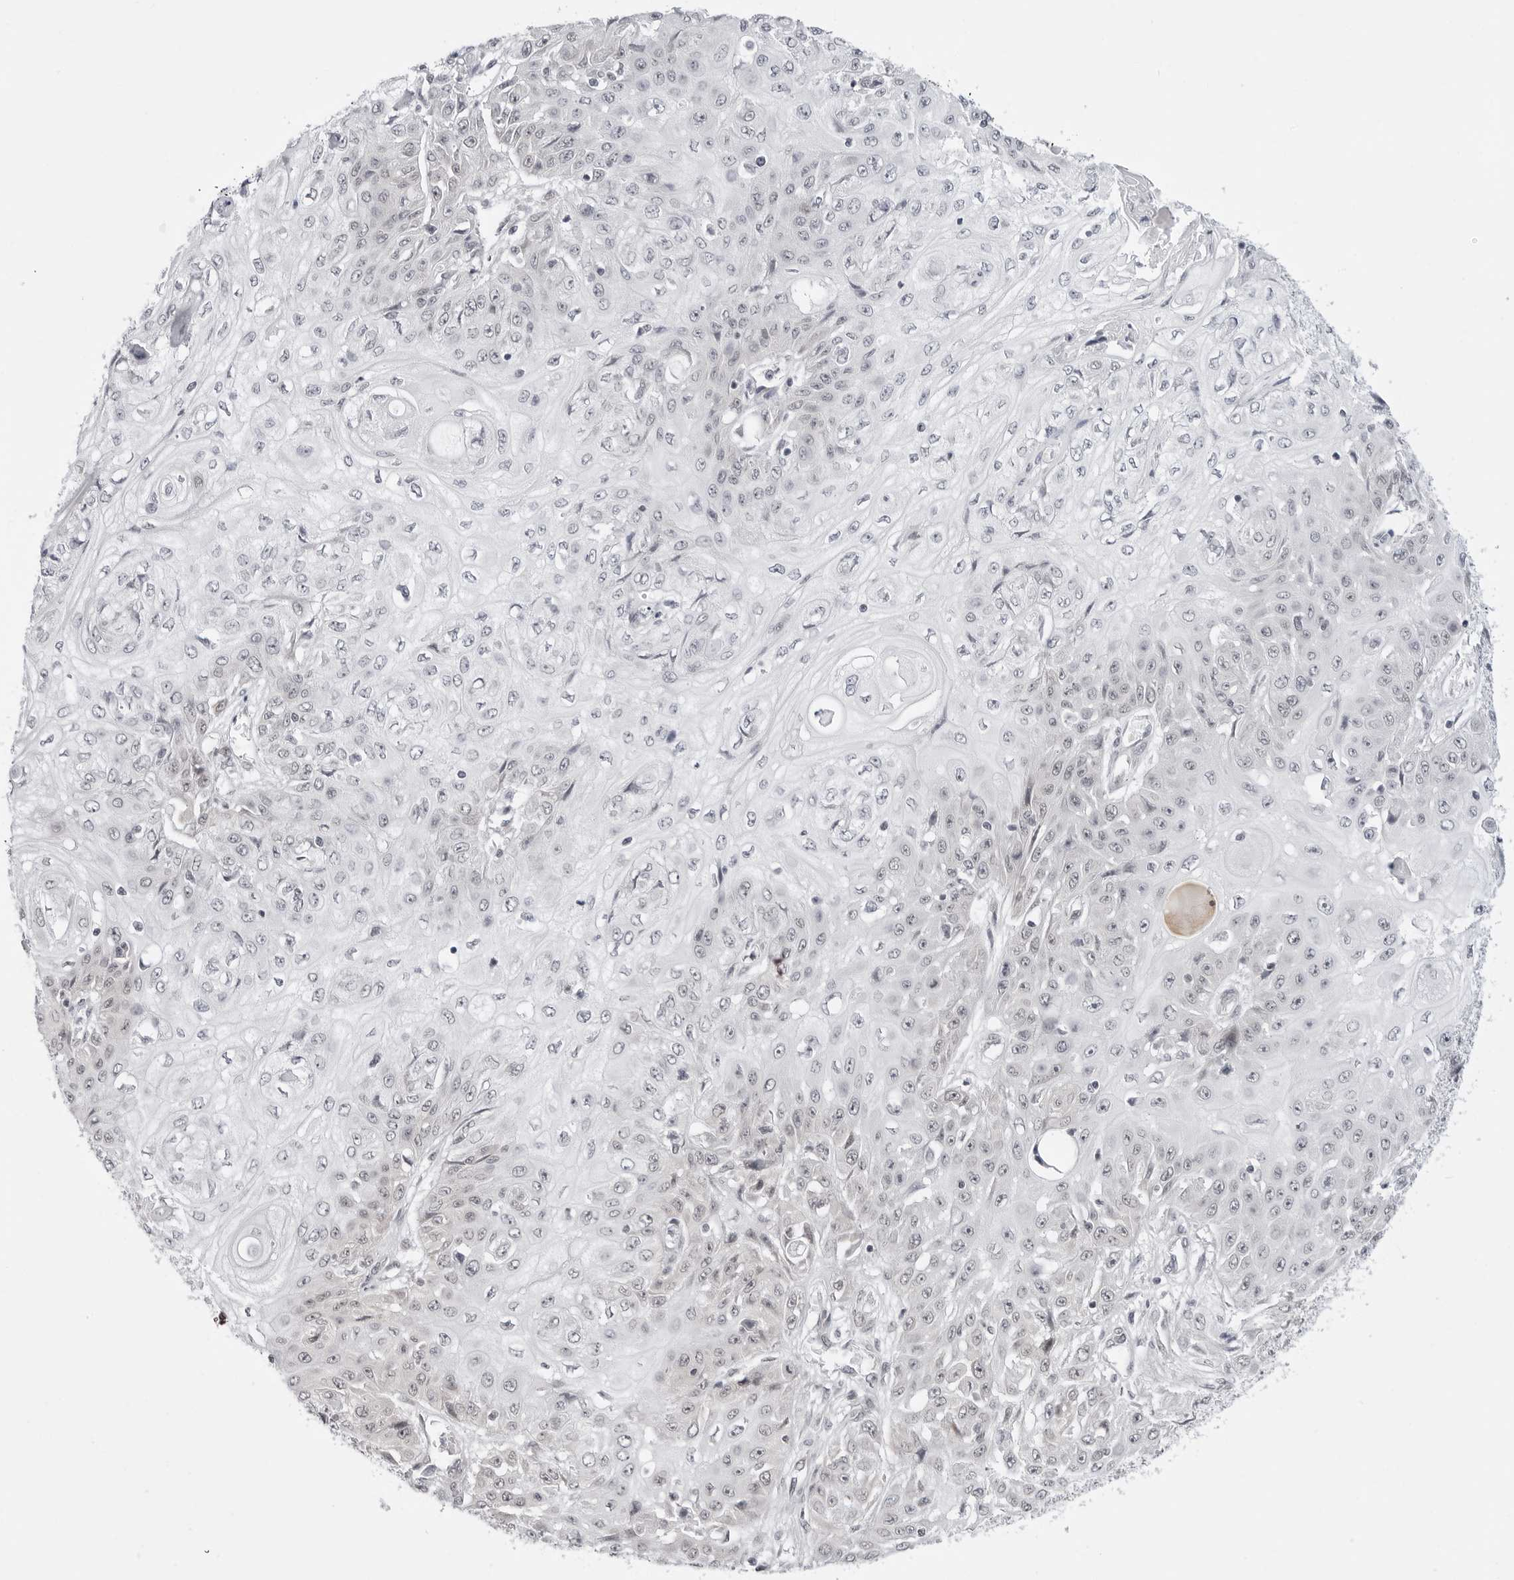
{"staining": {"intensity": "negative", "quantity": "none", "location": "none"}, "tissue": "skin cancer", "cell_type": "Tumor cells", "image_type": "cancer", "snomed": [{"axis": "morphology", "description": "Squamous cell carcinoma, NOS"}, {"axis": "morphology", "description": "Squamous cell carcinoma, metastatic, NOS"}, {"axis": "topography", "description": "Skin"}, {"axis": "topography", "description": "Lymph node"}], "caption": "This is an immunohistochemistry (IHC) micrograph of human skin cancer. There is no staining in tumor cells.", "gene": "PPP2R5C", "patient": {"sex": "male", "age": 75}}